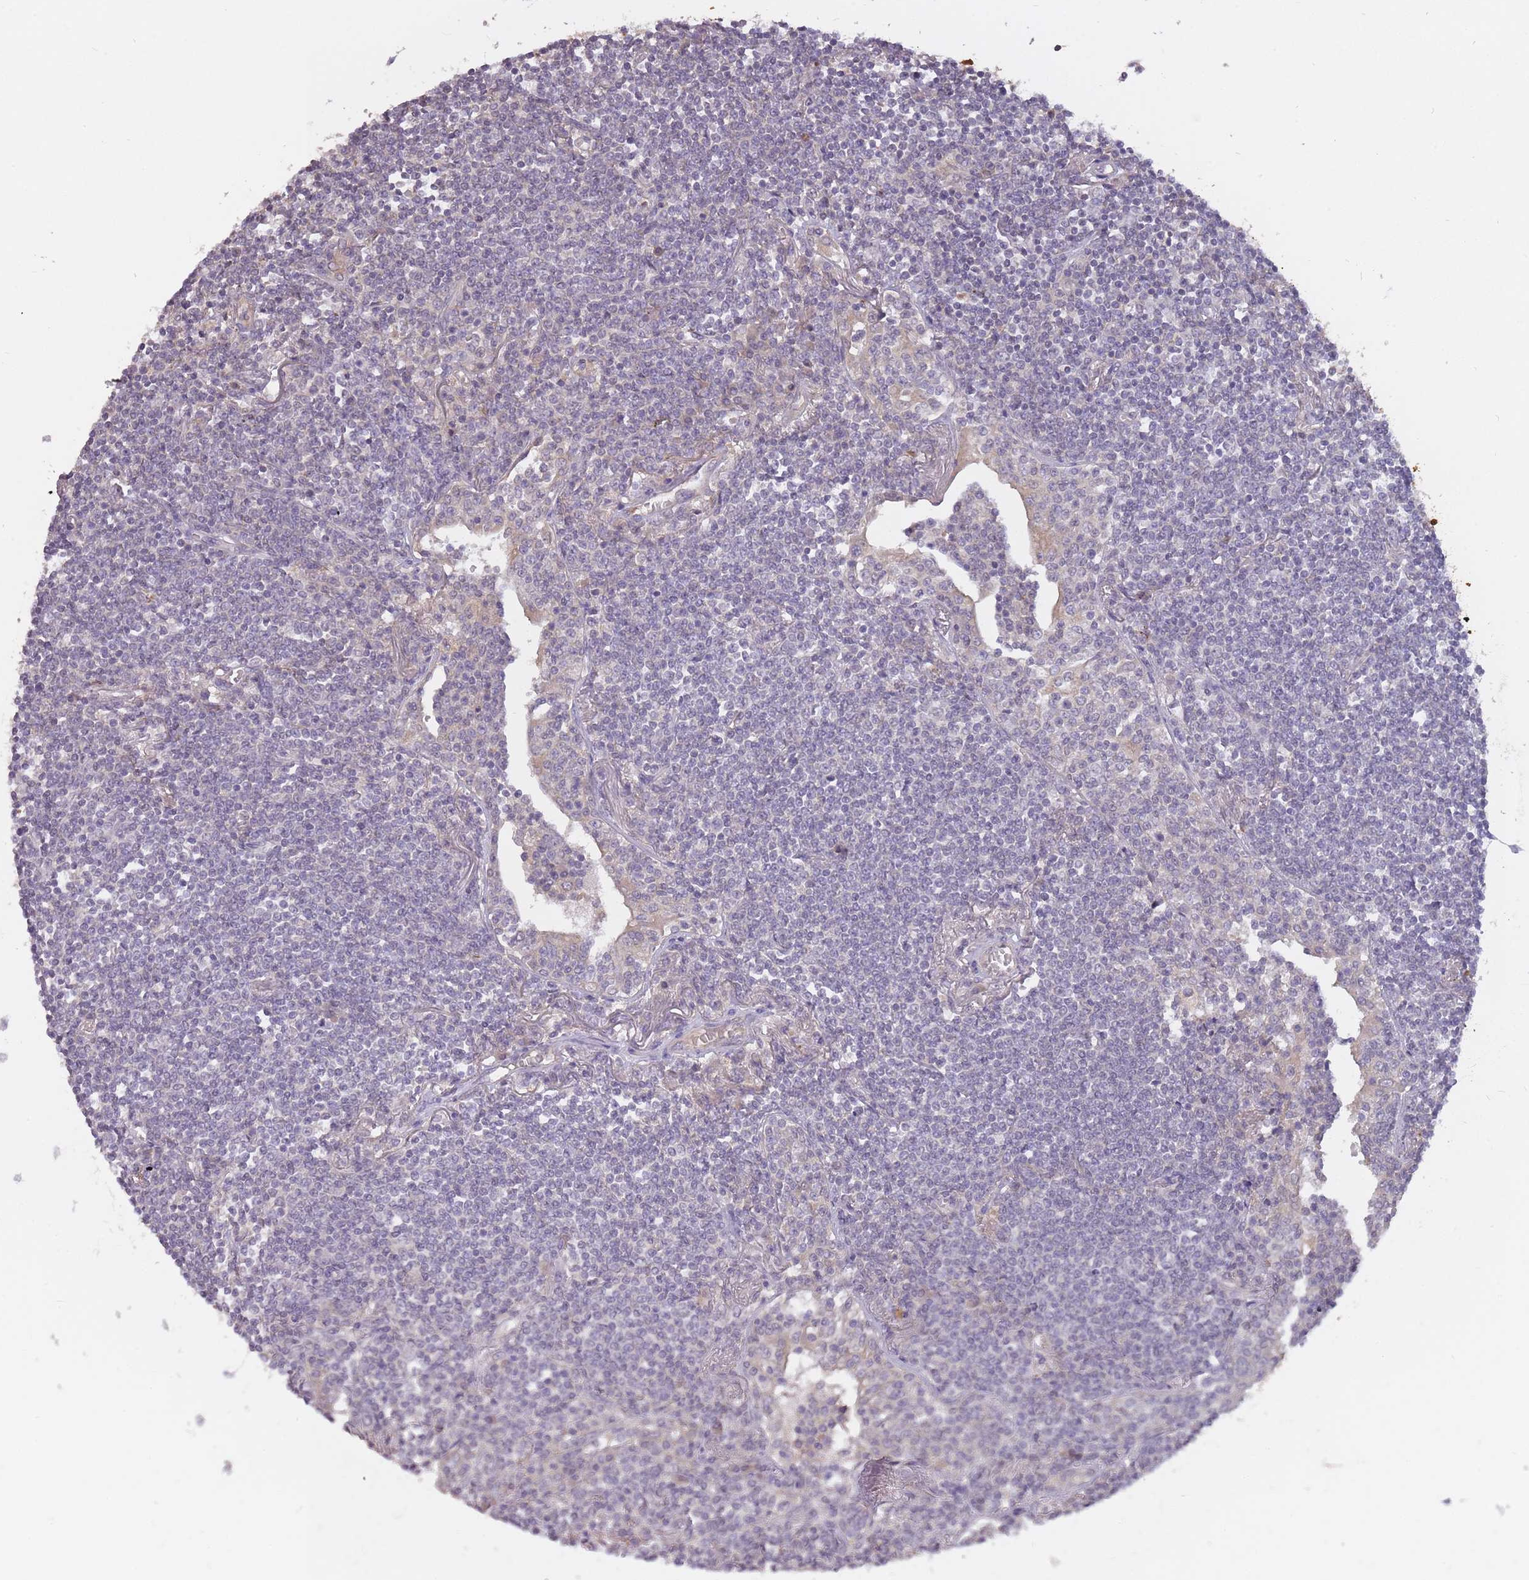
{"staining": {"intensity": "negative", "quantity": "none", "location": "none"}, "tissue": "lymphoma", "cell_type": "Tumor cells", "image_type": "cancer", "snomed": [{"axis": "morphology", "description": "Malignant lymphoma, non-Hodgkin's type, Low grade"}, {"axis": "topography", "description": "Lung"}], "caption": "This is a micrograph of immunohistochemistry staining of malignant lymphoma, non-Hodgkin's type (low-grade), which shows no staining in tumor cells.", "gene": "LRATD2", "patient": {"sex": "female", "age": 71}}